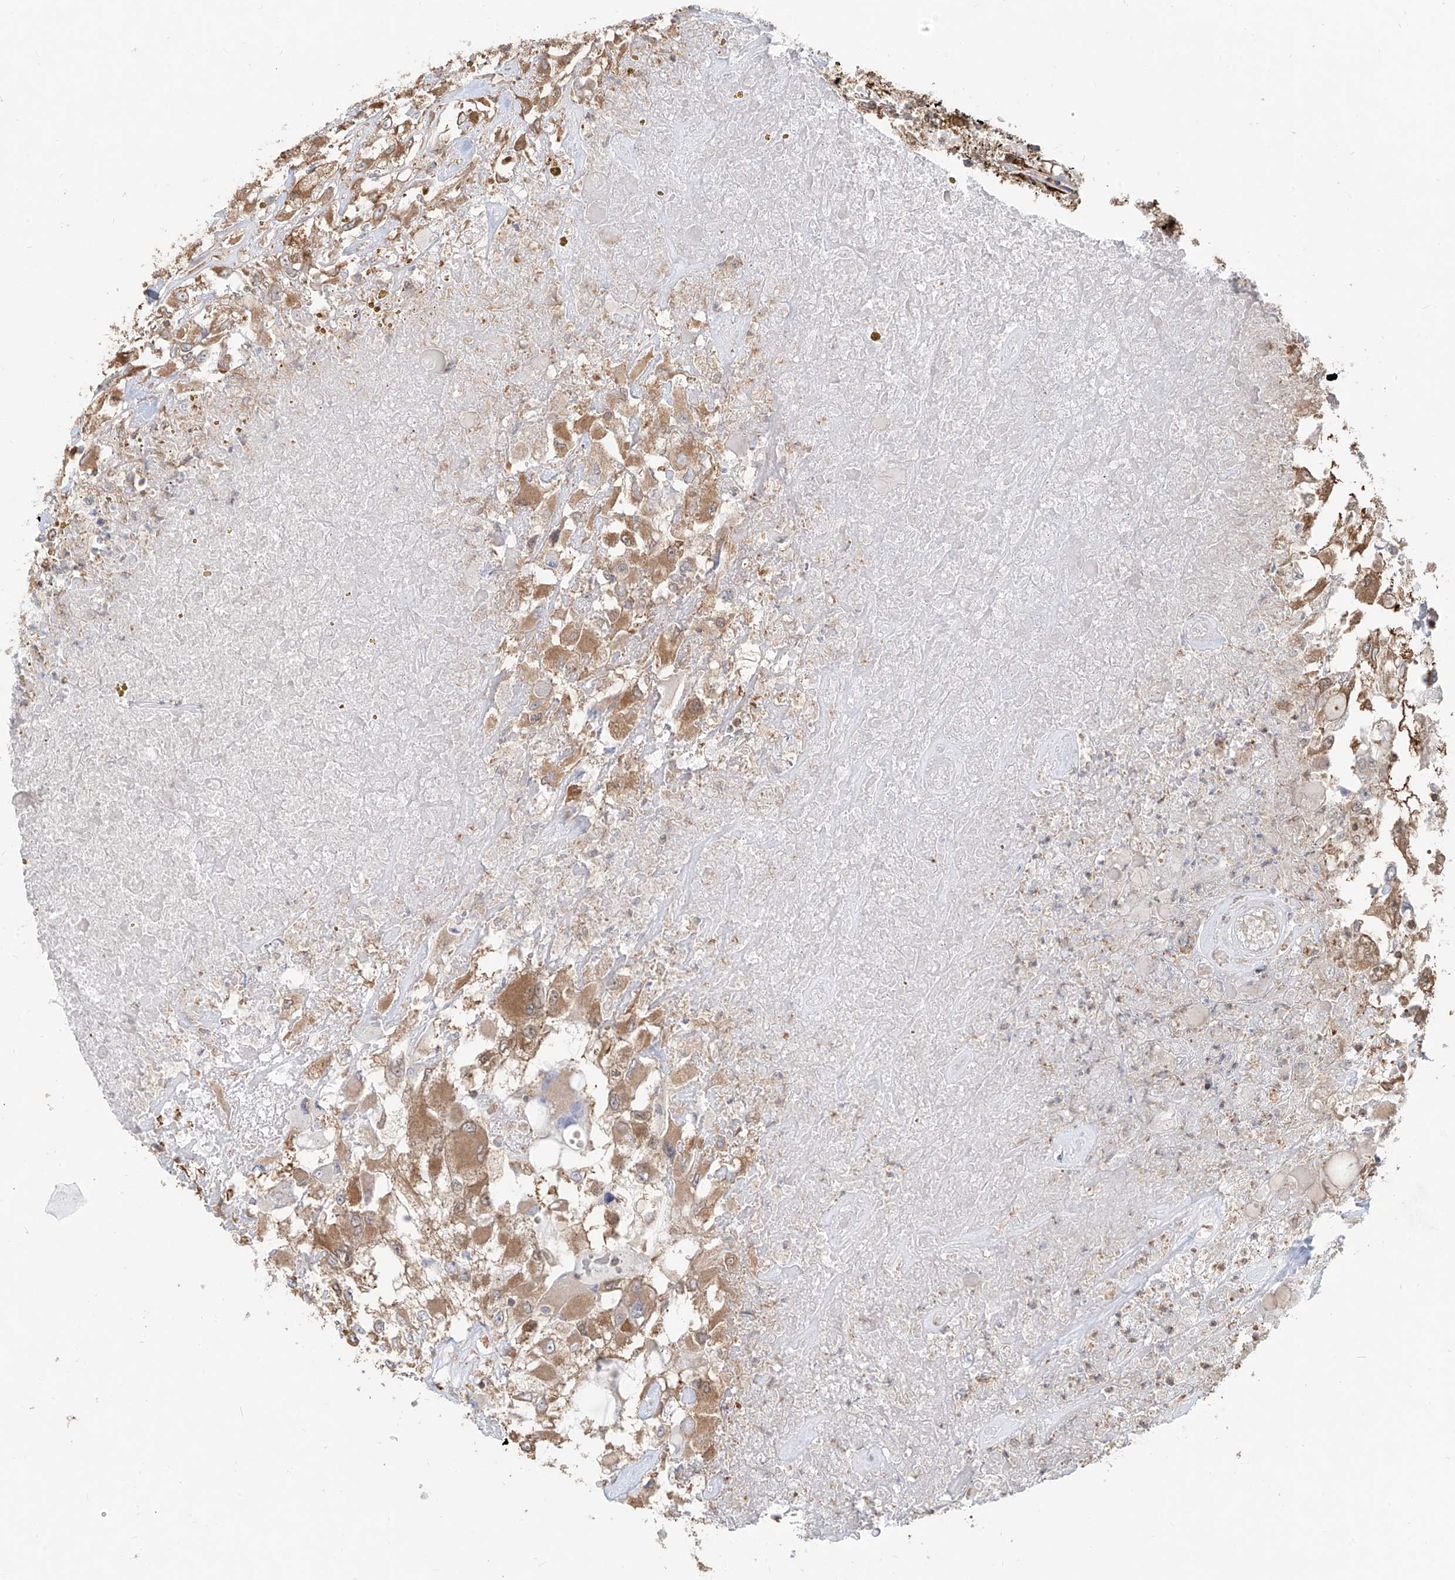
{"staining": {"intensity": "moderate", "quantity": ">75%", "location": "cytoplasmic/membranous"}, "tissue": "renal cancer", "cell_type": "Tumor cells", "image_type": "cancer", "snomed": [{"axis": "morphology", "description": "Adenocarcinoma, NOS"}, {"axis": "topography", "description": "Kidney"}], "caption": "Tumor cells show medium levels of moderate cytoplasmic/membranous staining in approximately >75% of cells in renal cancer (adenocarcinoma). Using DAB (3,3'-diaminobenzidine) (brown) and hematoxylin (blue) stains, captured at high magnification using brightfield microscopy.", "gene": "ETHE1", "patient": {"sex": "female", "age": 52}}